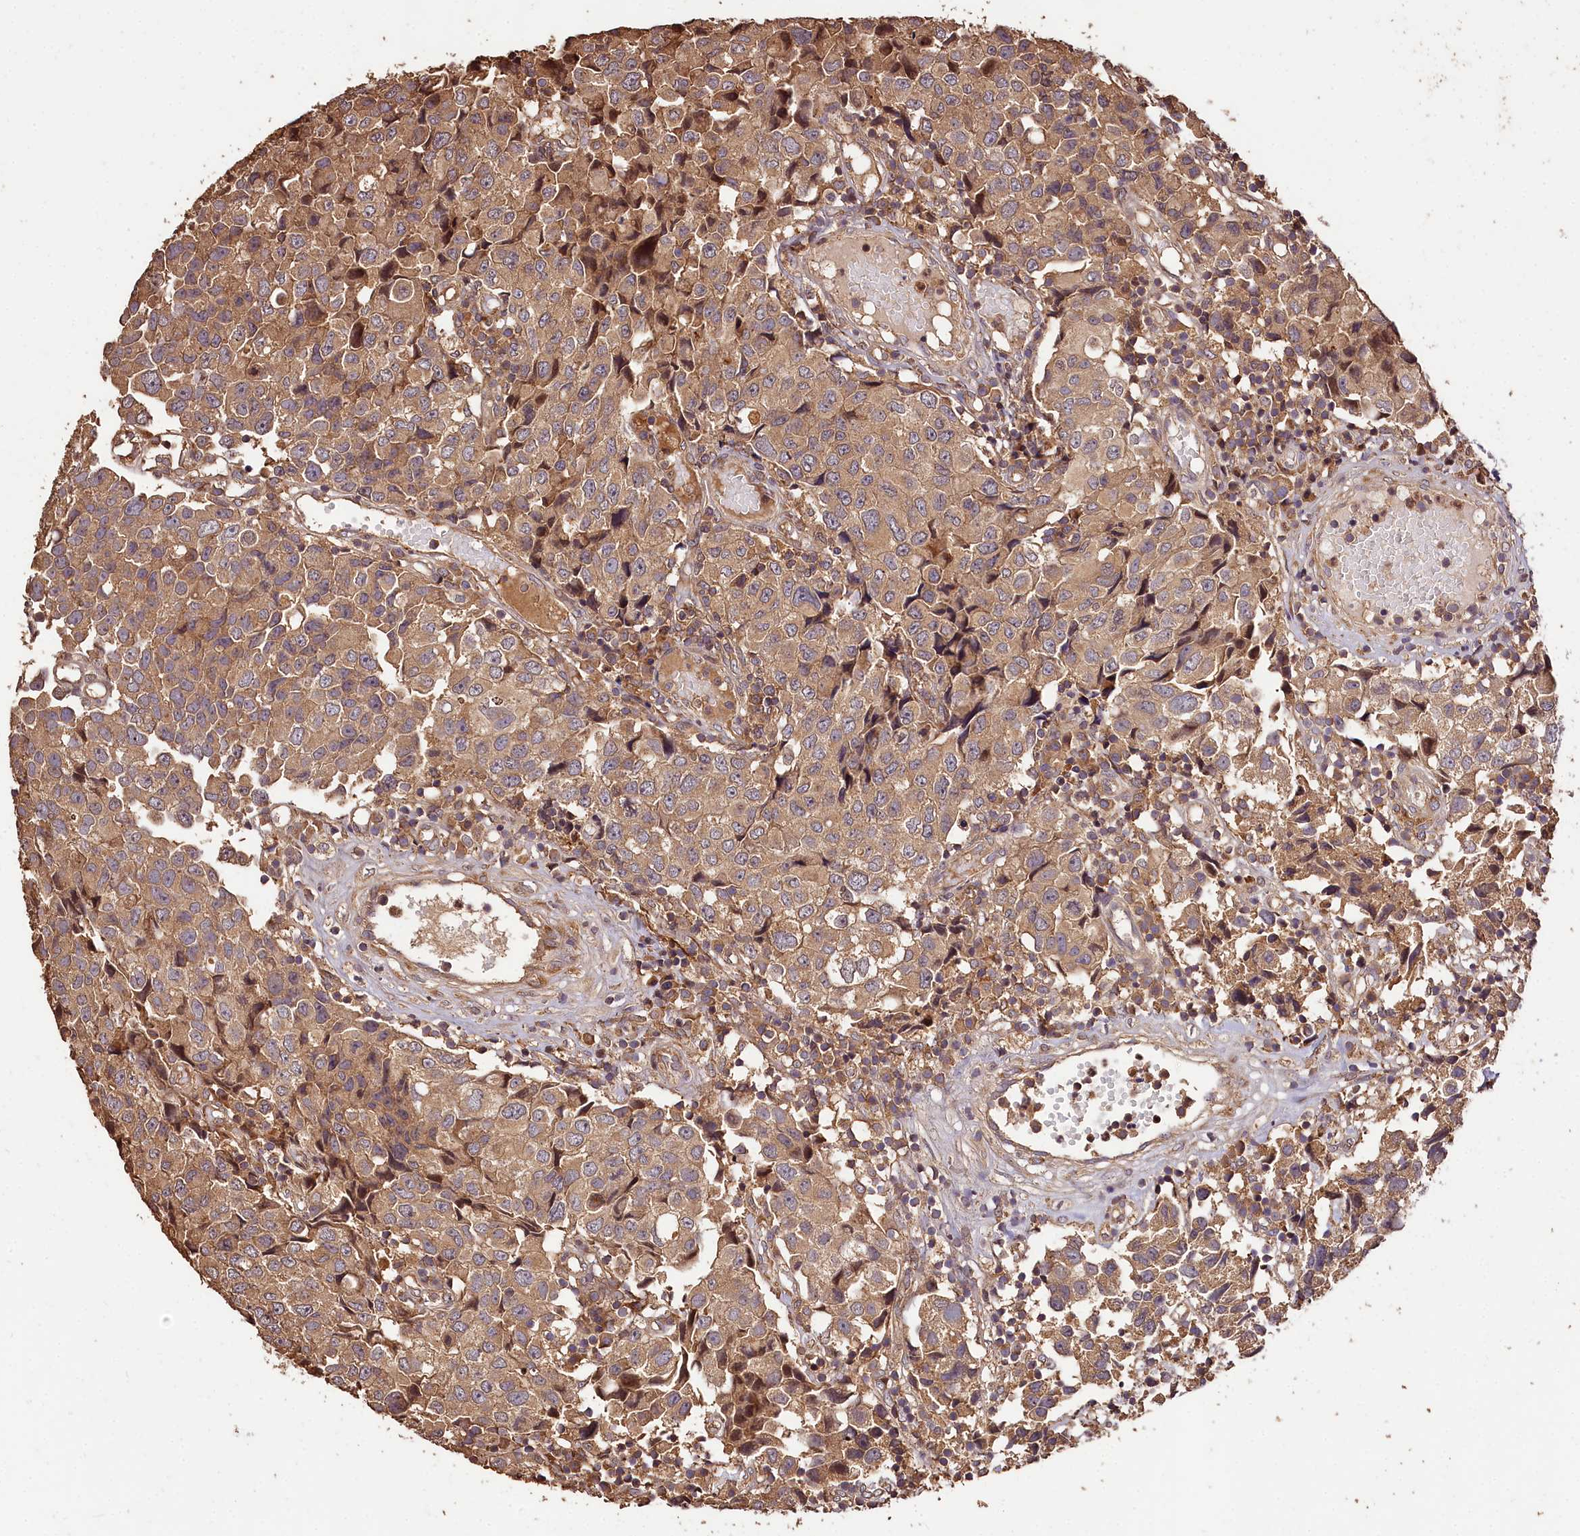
{"staining": {"intensity": "moderate", "quantity": ">75%", "location": "cytoplasmic/membranous"}, "tissue": "urothelial cancer", "cell_type": "Tumor cells", "image_type": "cancer", "snomed": [{"axis": "morphology", "description": "Urothelial carcinoma, High grade"}, {"axis": "topography", "description": "Urinary bladder"}], "caption": "High-power microscopy captured an IHC photomicrograph of urothelial cancer, revealing moderate cytoplasmic/membranous positivity in approximately >75% of tumor cells. (Brightfield microscopy of DAB IHC at high magnification).", "gene": "KPTN", "patient": {"sex": "female", "age": 75}}